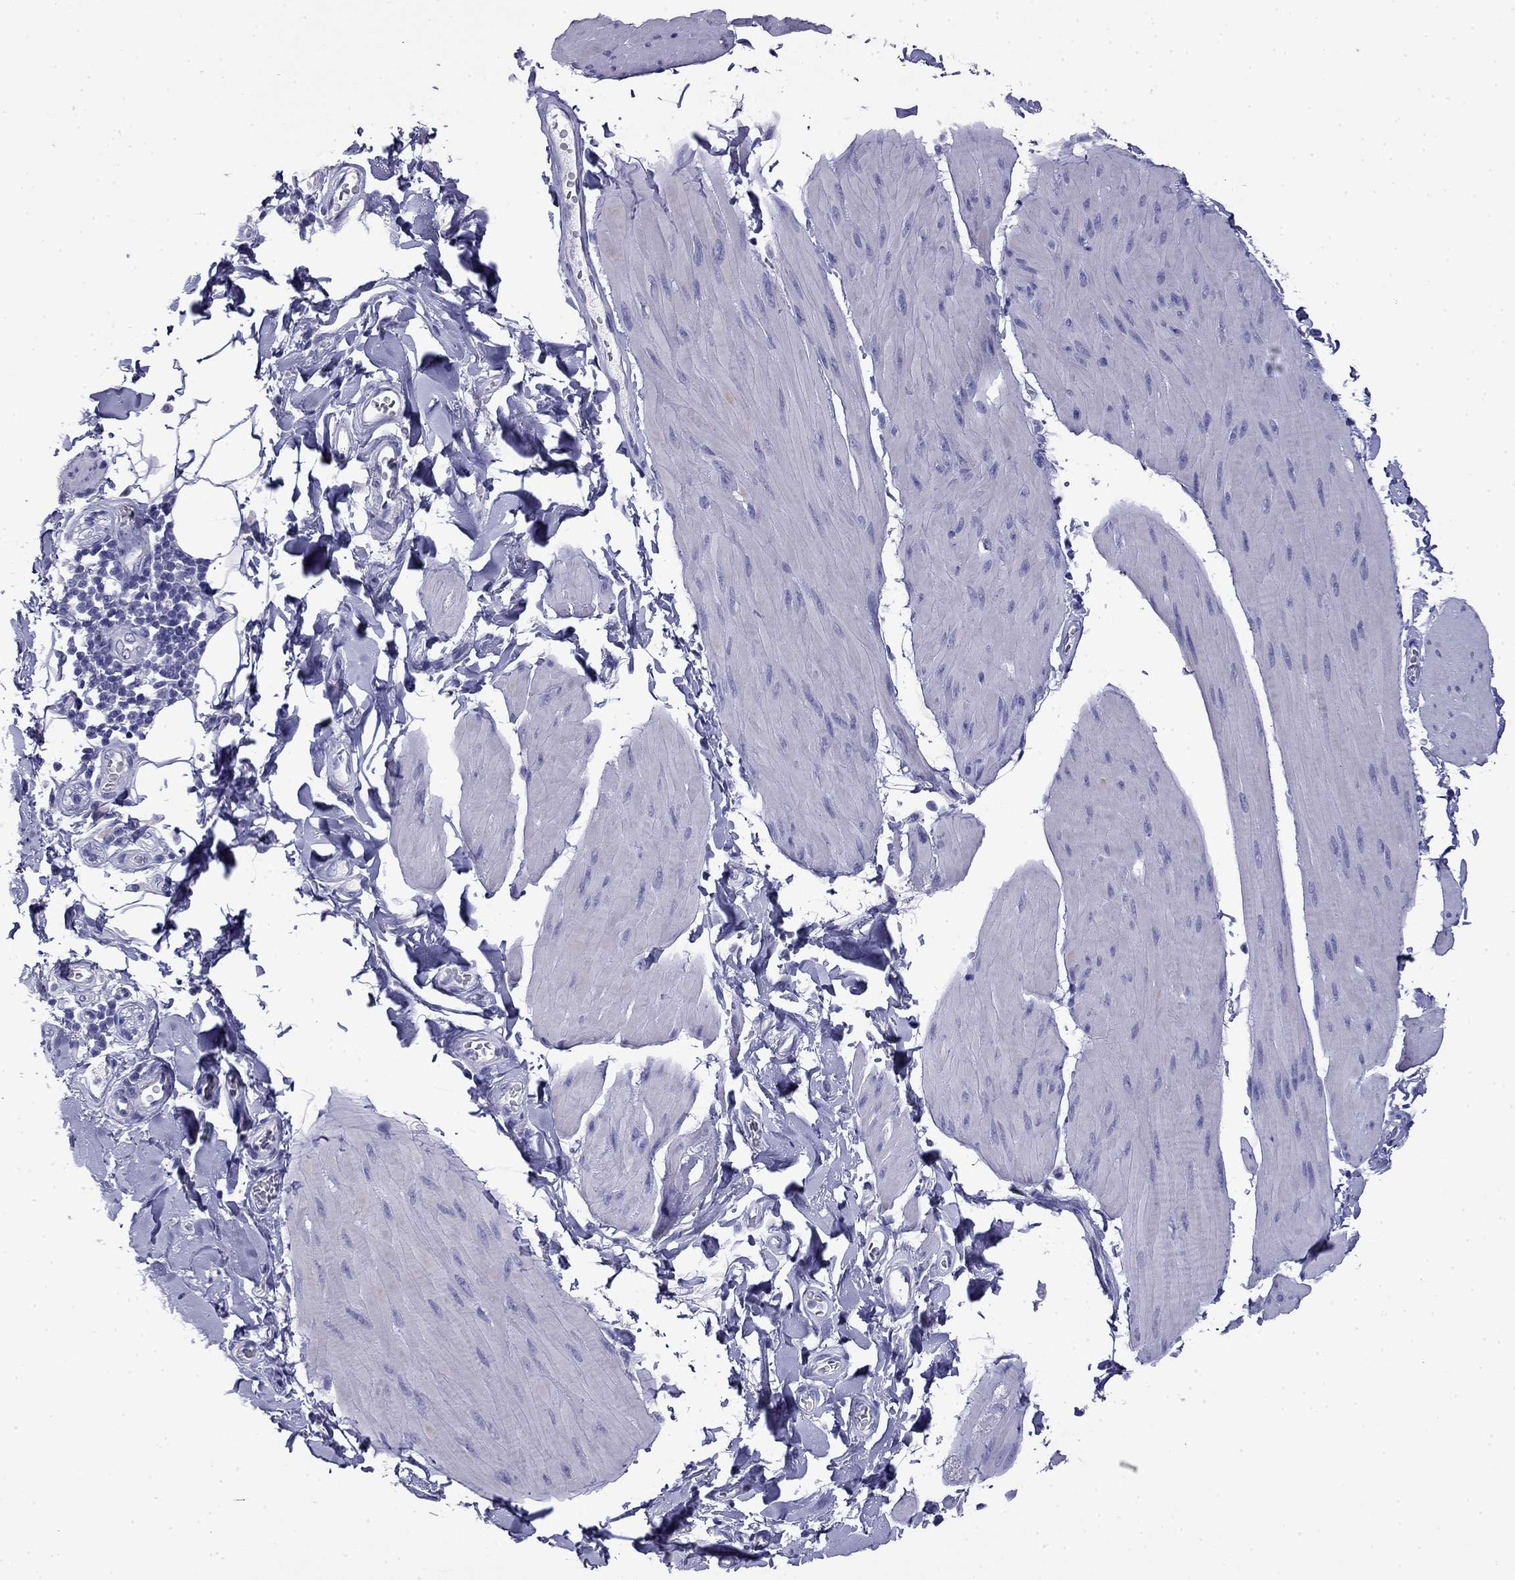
{"staining": {"intensity": "negative", "quantity": "none", "location": "none"}, "tissue": "smooth muscle", "cell_type": "Smooth muscle cells", "image_type": "normal", "snomed": [{"axis": "morphology", "description": "Normal tissue, NOS"}, {"axis": "topography", "description": "Adipose tissue"}, {"axis": "topography", "description": "Smooth muscle"}, {"axis": "topography", "description": "Peripheral nerve tissue"}], "caption": "Protein analysis of unremarkable smooth muscle exhibits no significant positivity in smooth muscle cells.", "gene": "MYO15A", "patient": {"sex": "male", "age": 83}}